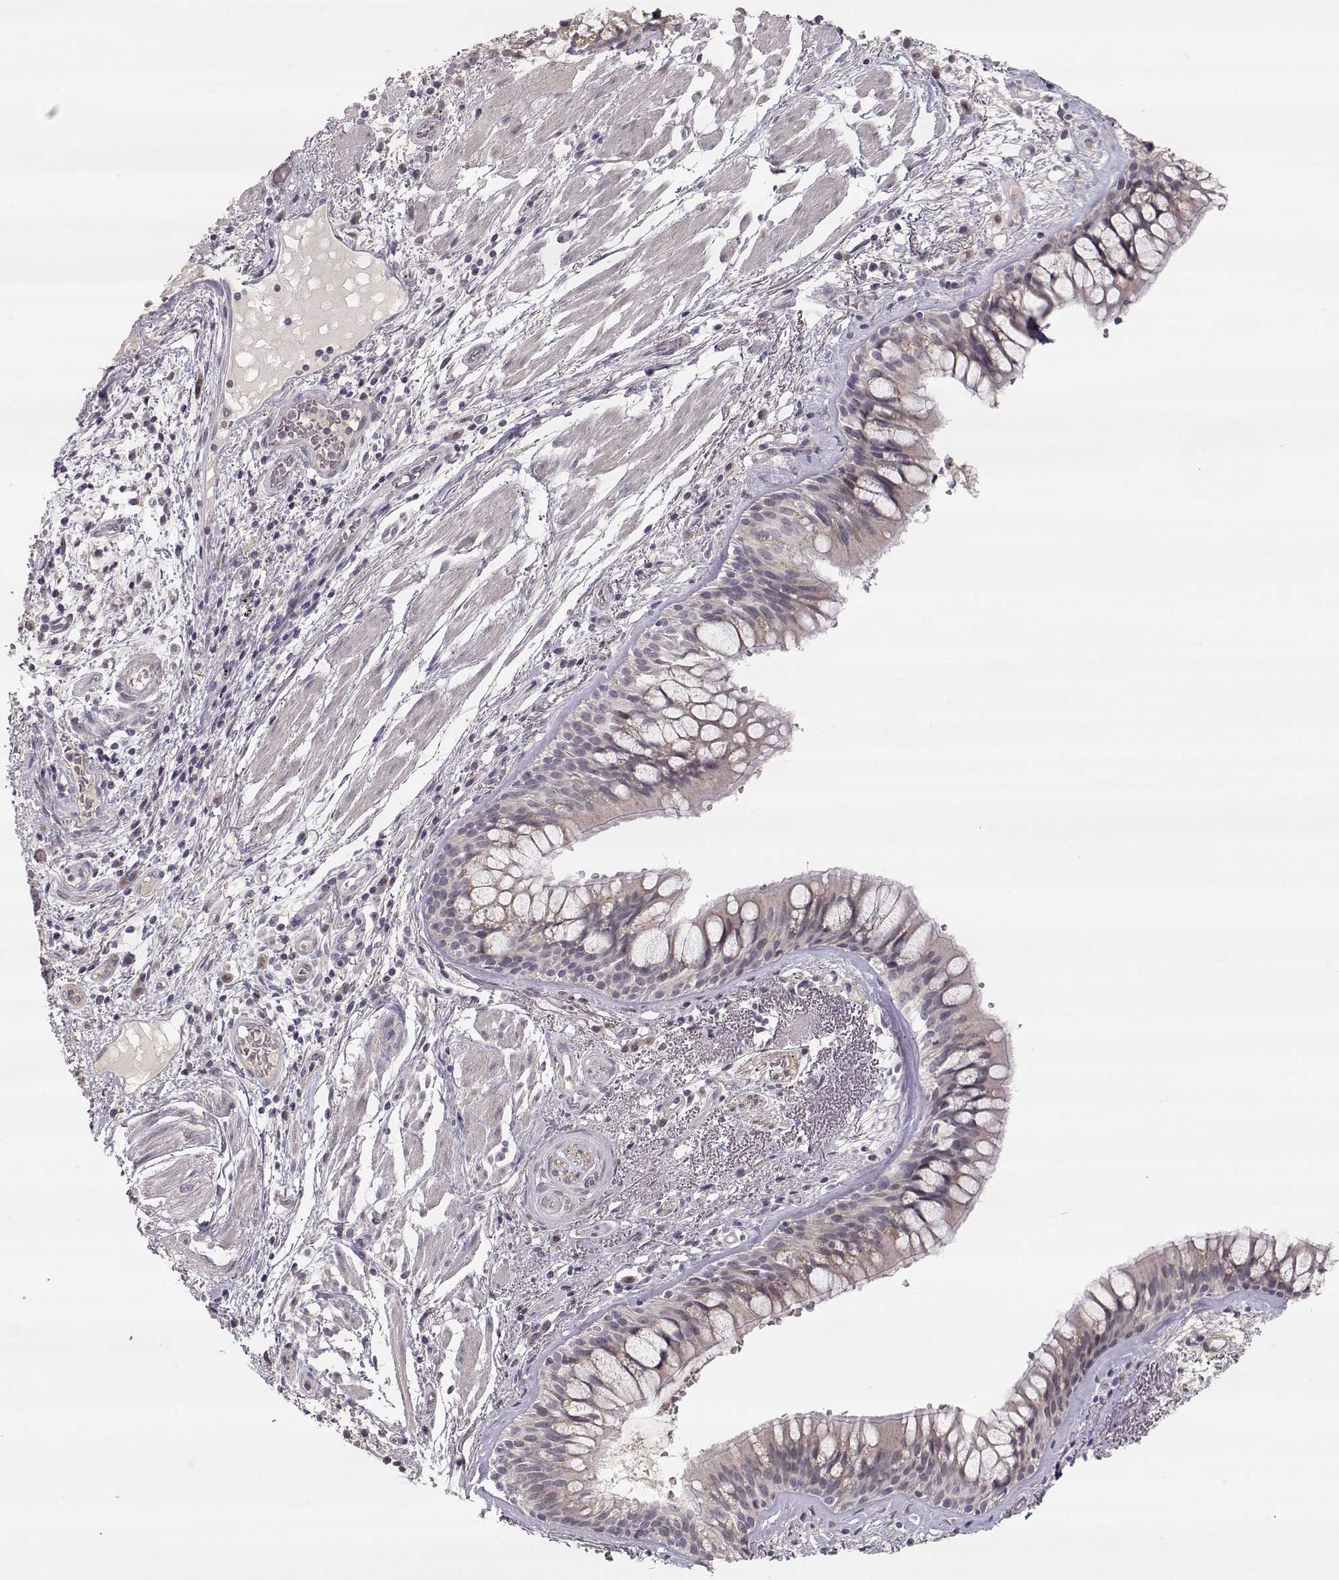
{"staining": {"intensity": "weak", "quantity": "<25%", "location": "cytoplasmic/membranous"}, "tissue": "bronchus", "cell_type": "Respiratory epithelial cells", "image_type": "normal", "snomed": [{"axis": "morphology", "description": "Normal tissue, NOS"}, {"axis": "topography", "description": "Bronchus"}, {"axis": "topography", "description": "Lung"}], "caption": "A histopathology image of human bronchus is negative for staining in respiratory epithelial cells. (DAB immunohistochemistry, high magnification).", "gene": "PNMT", "patient": {"sex": "female", "age": 57}}